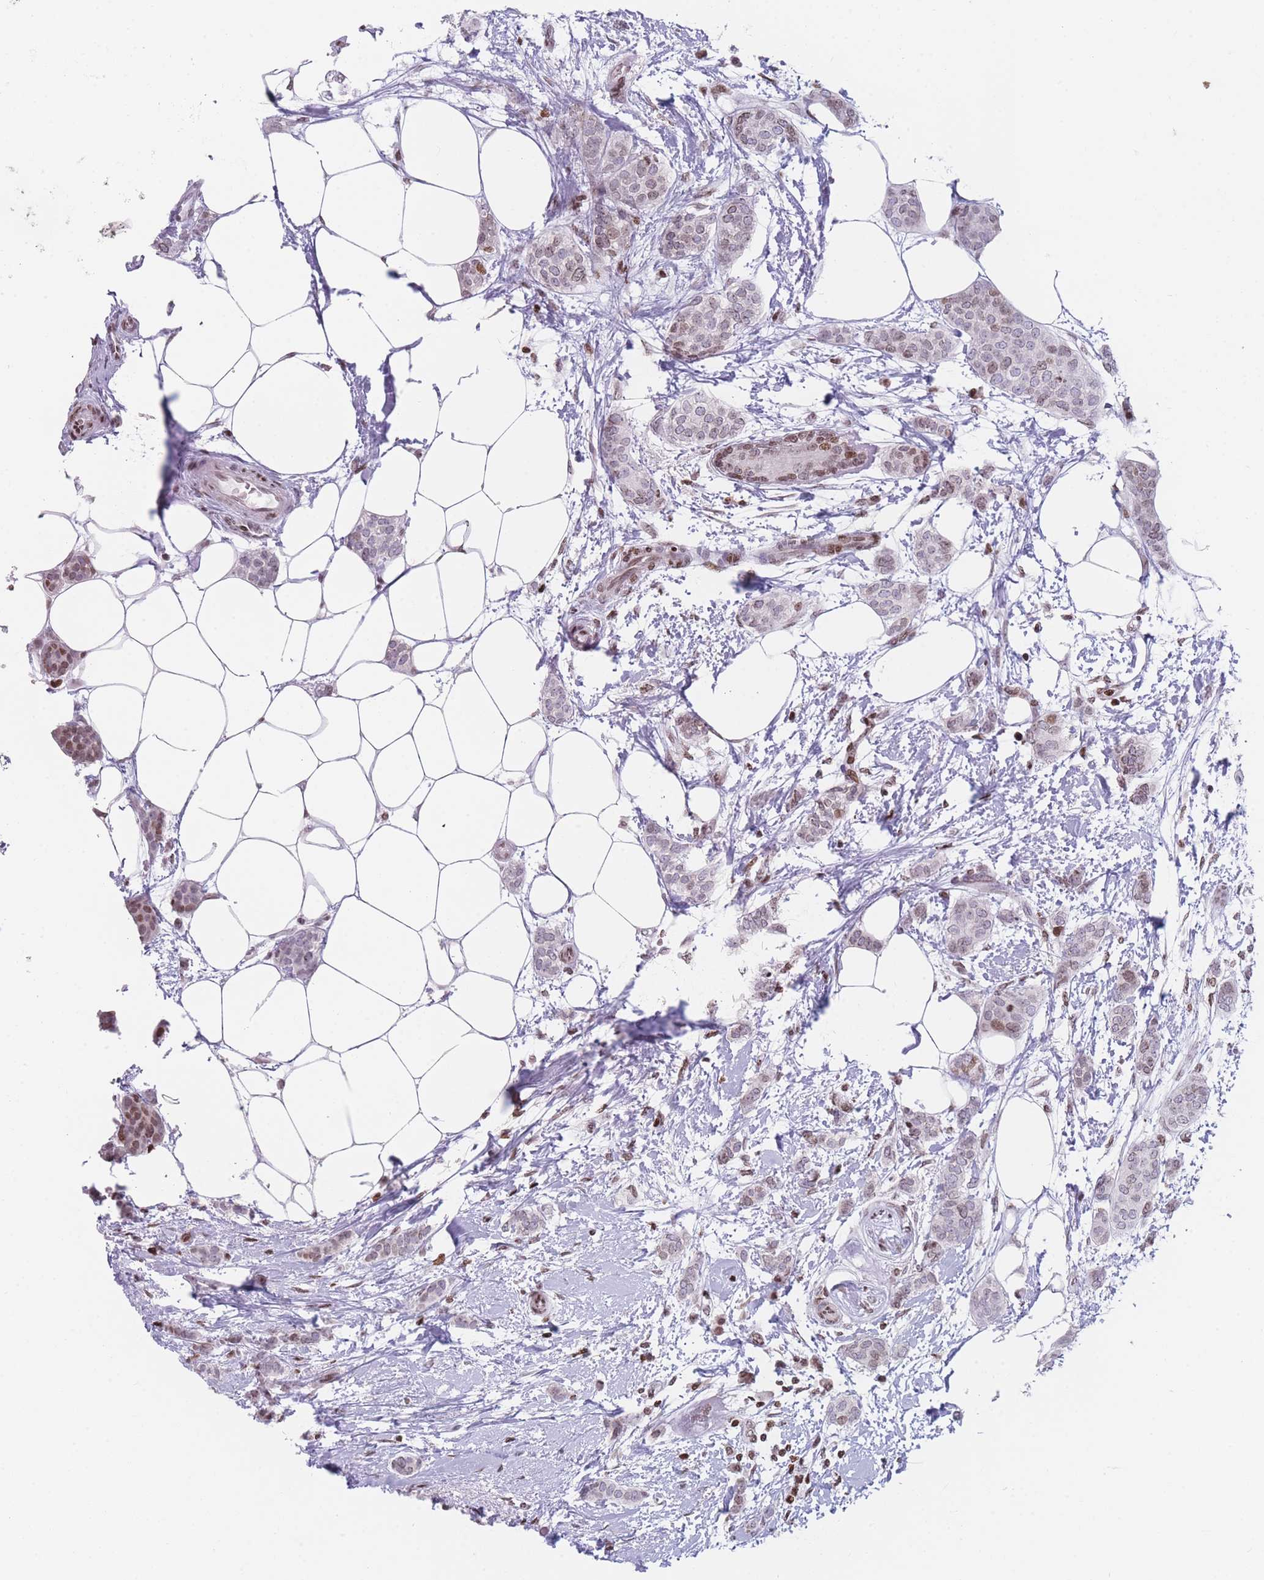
{"staining": {"intensity": "moderate", "quantity": "<25%", "location": "nuclear"}, "tissue": "breast cancer", "cell_type": "Tumor cells", "image_type": "cancer", "snomed": [{"axis": "morphology", "description": "Duct carcinoma"}, {"axis": "topography", "description": "Breast"}], "caption": "Immunohistochemical staining of breast cancer exhibits low levels of moderate nuclear protein positivity in approximately <25% of tumor cells.", "gene": "AK9", "patient": {"sex": "female", "age": 72}}